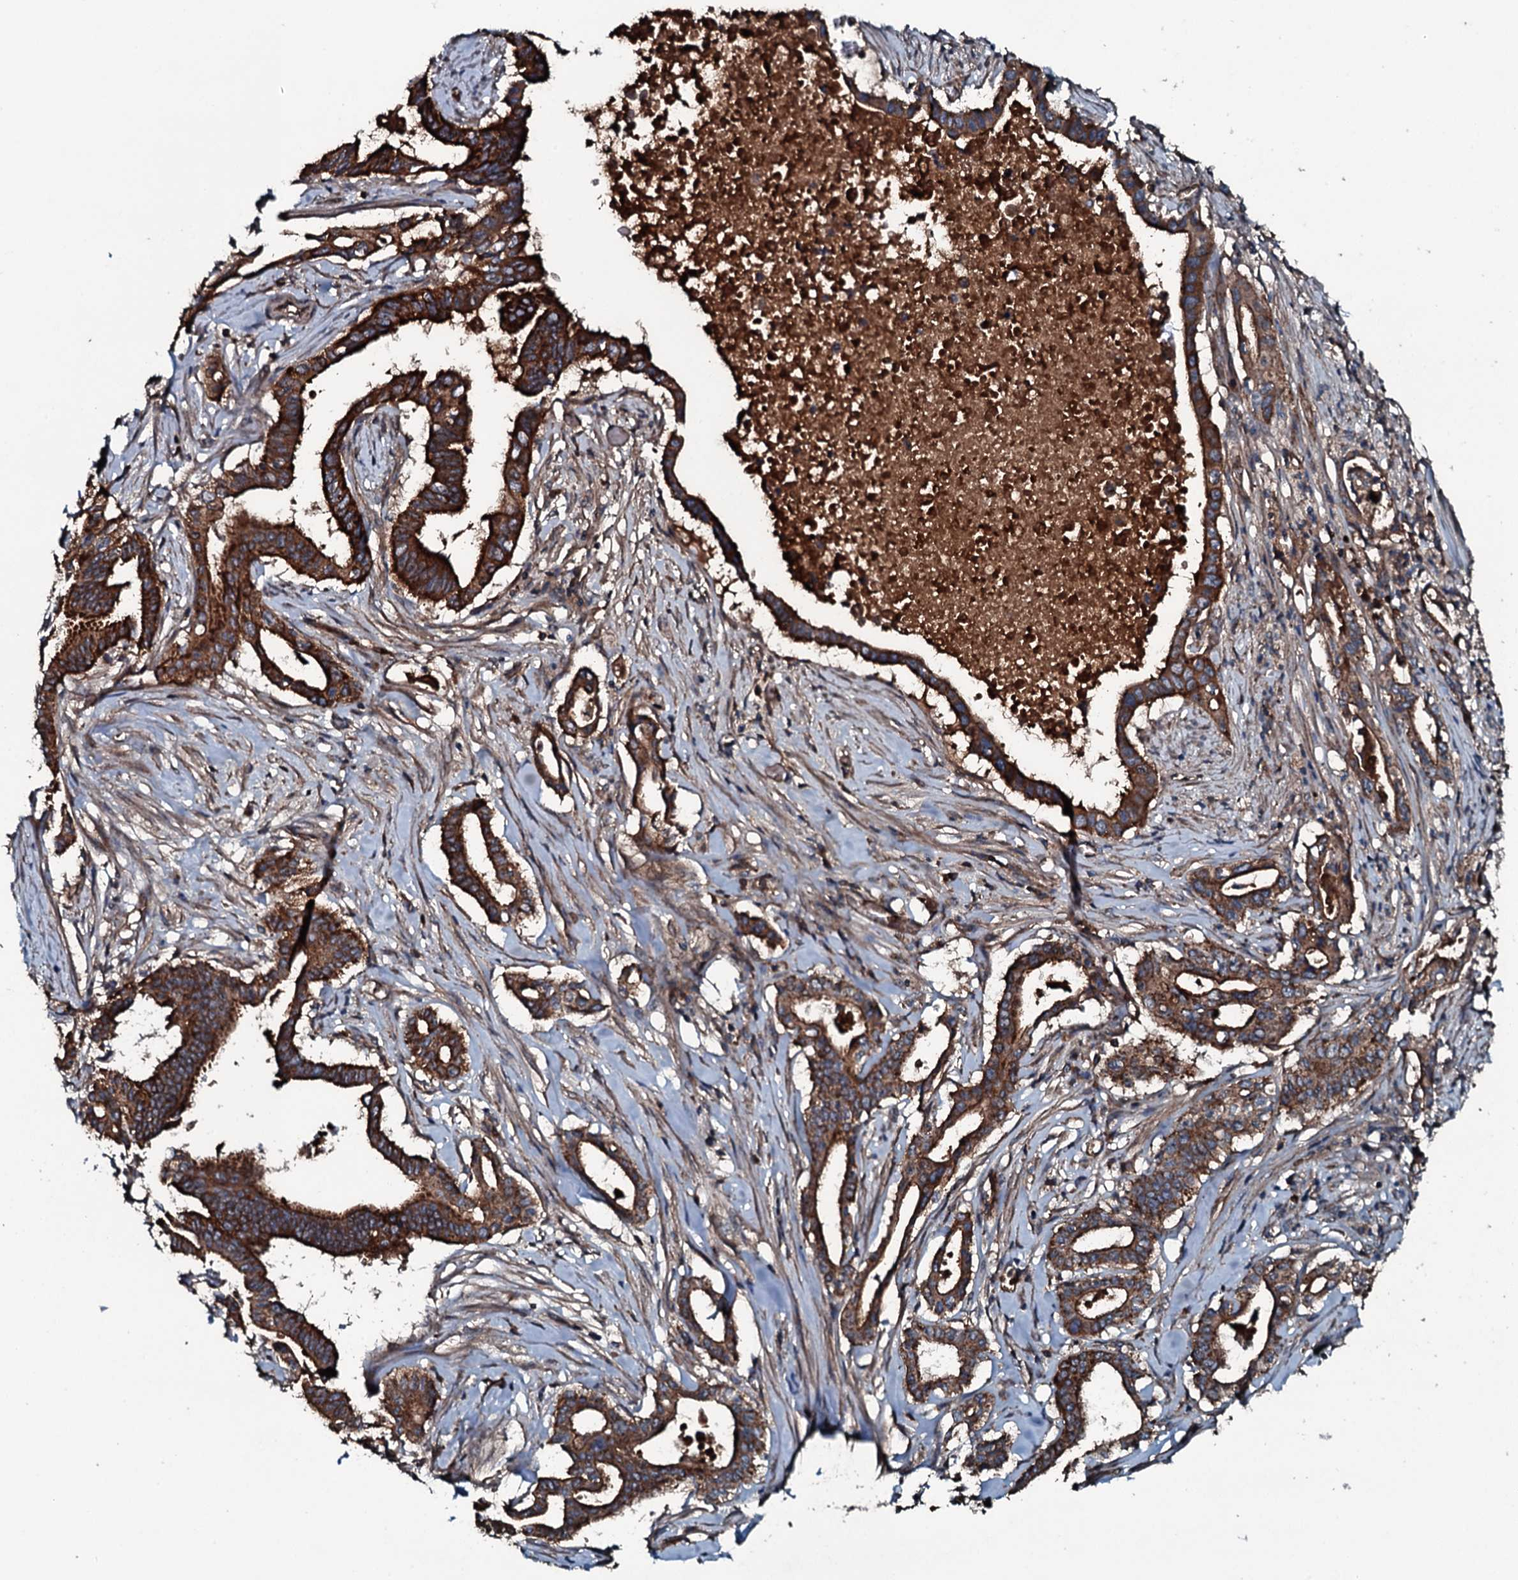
{"staining": {"intensity": "strong", "quantity": ">75%", "location": "cytoplasmic/membranous"}, "tissue": "pancreatic cancer", "cell_type": "Tumor cells", "image_type": "cancer", "snomed": [{"axis": "morphology", "description": "Adenocarcinoma, NOS"}, {"axis": "topography", "description": "Pancreas"}], "caption": "Human pancreatic cancer (adenocarcinoma) stained with a brown dye demonstrates strong cytoplasmic/membranous positive staining in approximately >75% of tumor cells.", "gene": "TRIM7", "patient": {"sex": "female", "age": 77}}